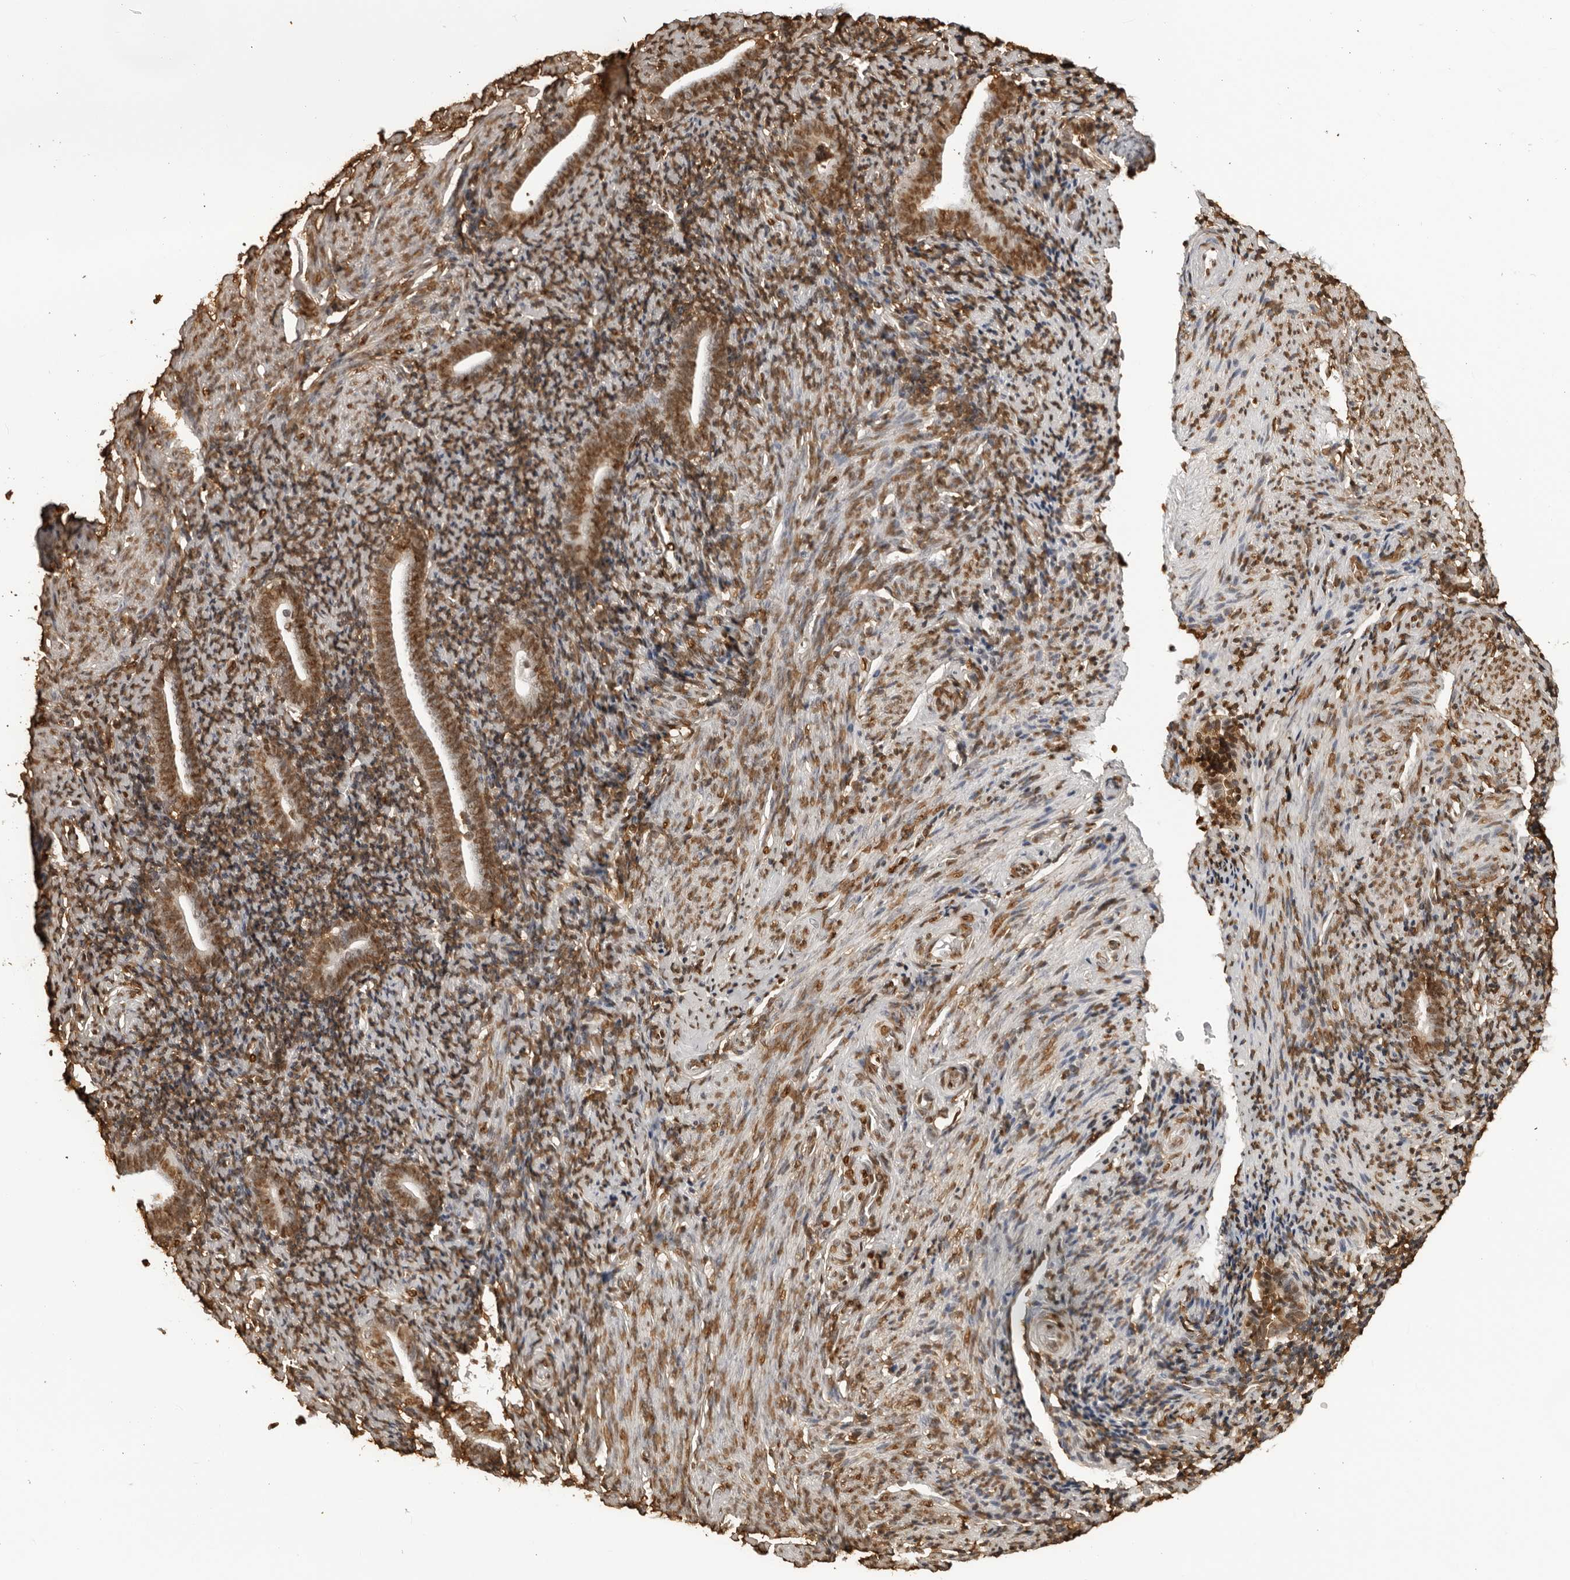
{"staining": {"intensity": "moderate", "quantity": ">75%", "location": "cytoplasmic/membranous,nuclear"}, "tissue": "endometrium", "cell_type": "Cells in endometrial stroma", "image_type": "normal", "snomed": [{"axis": "morphology", "description": "Normal tissue, NOS"}, {"axis": "topography", "description": "Endometrium"}], "caption": "Immunohistochemical staining of unremarkable endometrium reveals moderate cytoplasmic/membranous,nuclear protein expression in approximately >75% of cells in endometrial stroma.", "gene": "ZFP91", "patient": {"sex": "female", "age": 51}}